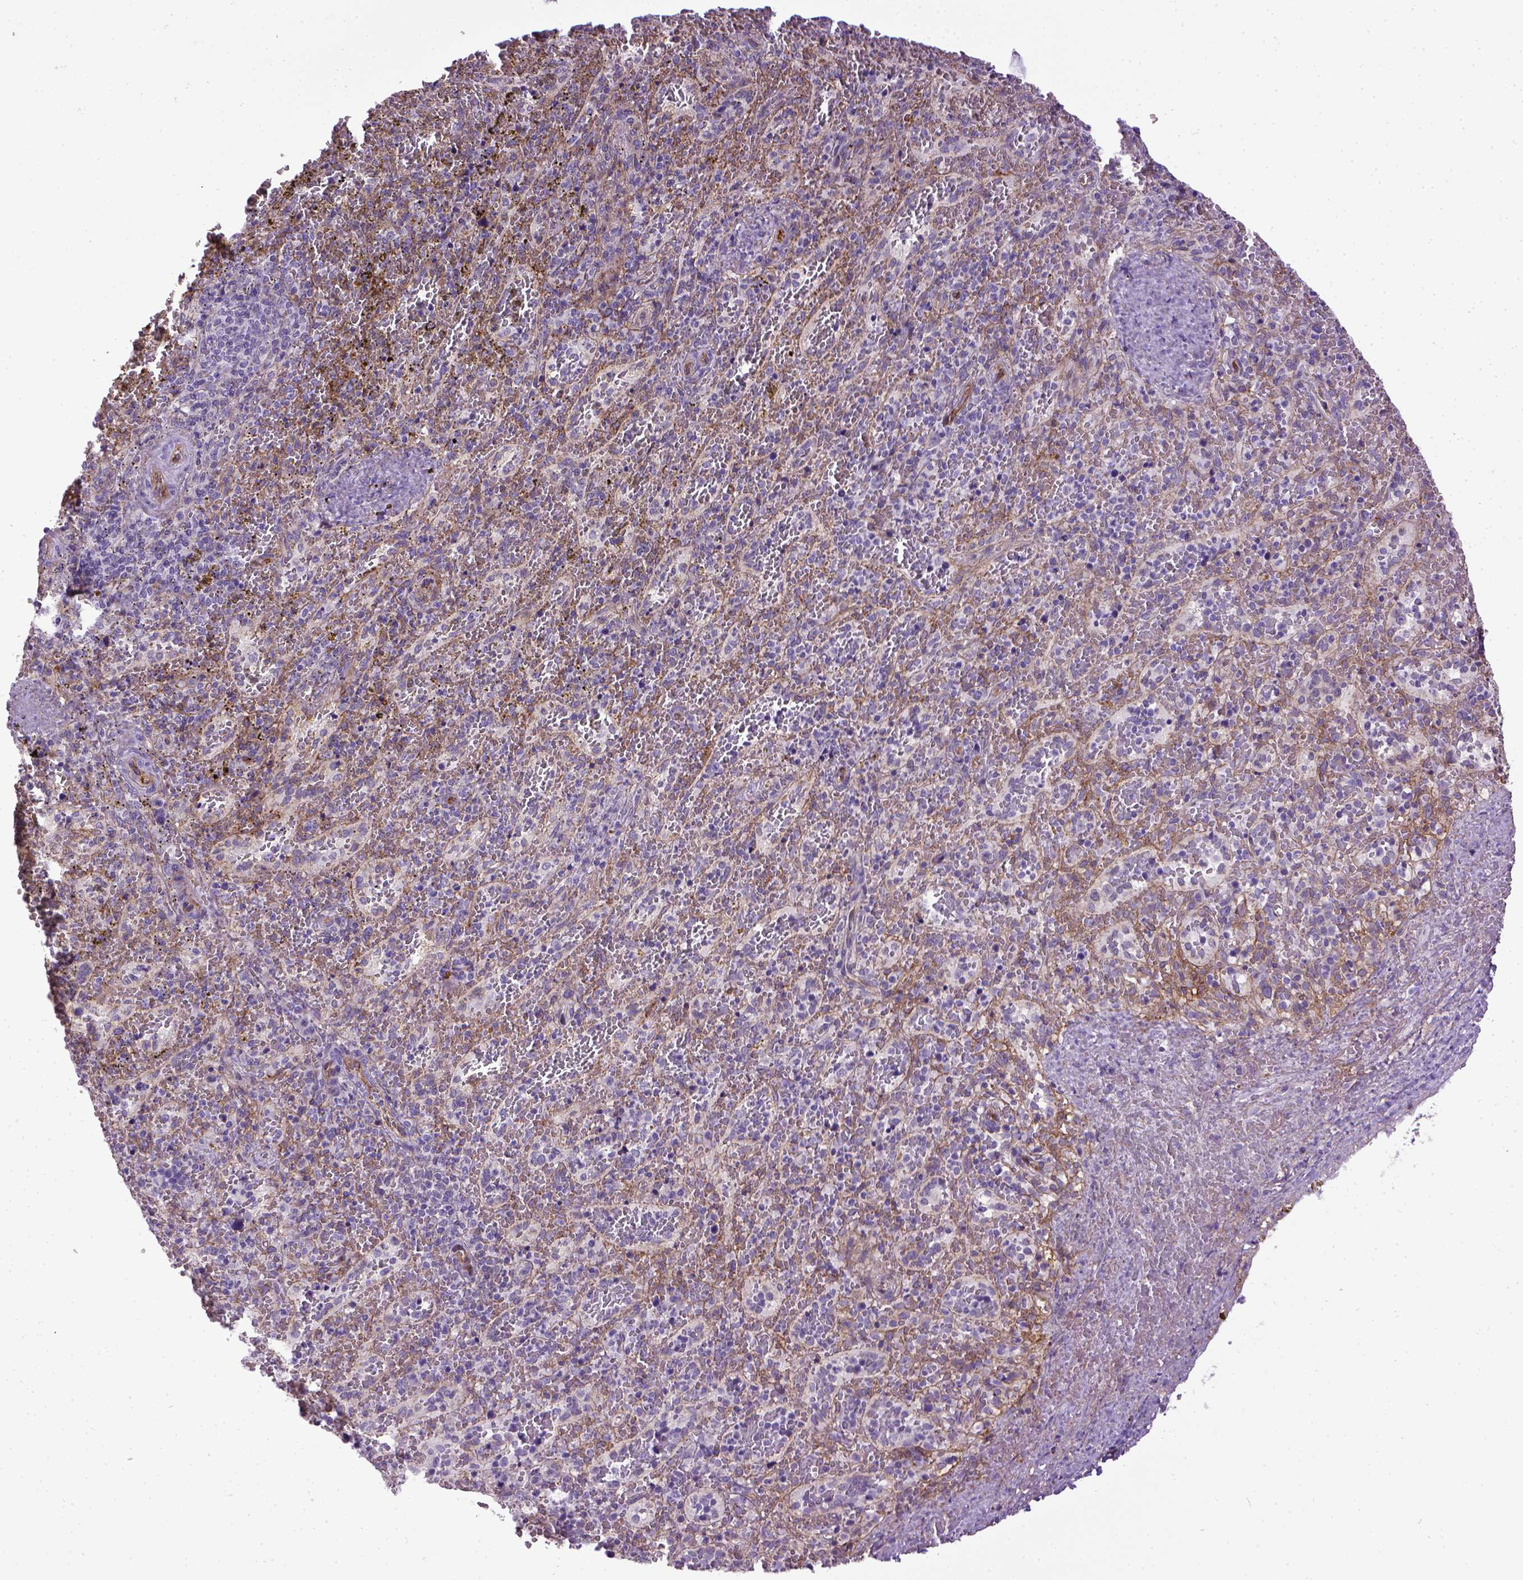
{"staining": {"intensity": "negative", "quantity": "none", "location": "none"}, "tissue": "spleen", "cell_type": "Cells in red pulp", "image_type": "normal", "snomed": [{"axis": "morphology", "description": "Normal tissue, NOS"}, {"axis": "topography", "description": "Spleen"}], "caption": "DAB (3,3'-diaminobenzidine) immunohistochemical staining of normal human spleen shows no significant staining in cells in red pulp.", "gene": "ENG", "patient": {"sex": "female", "age": 50}}